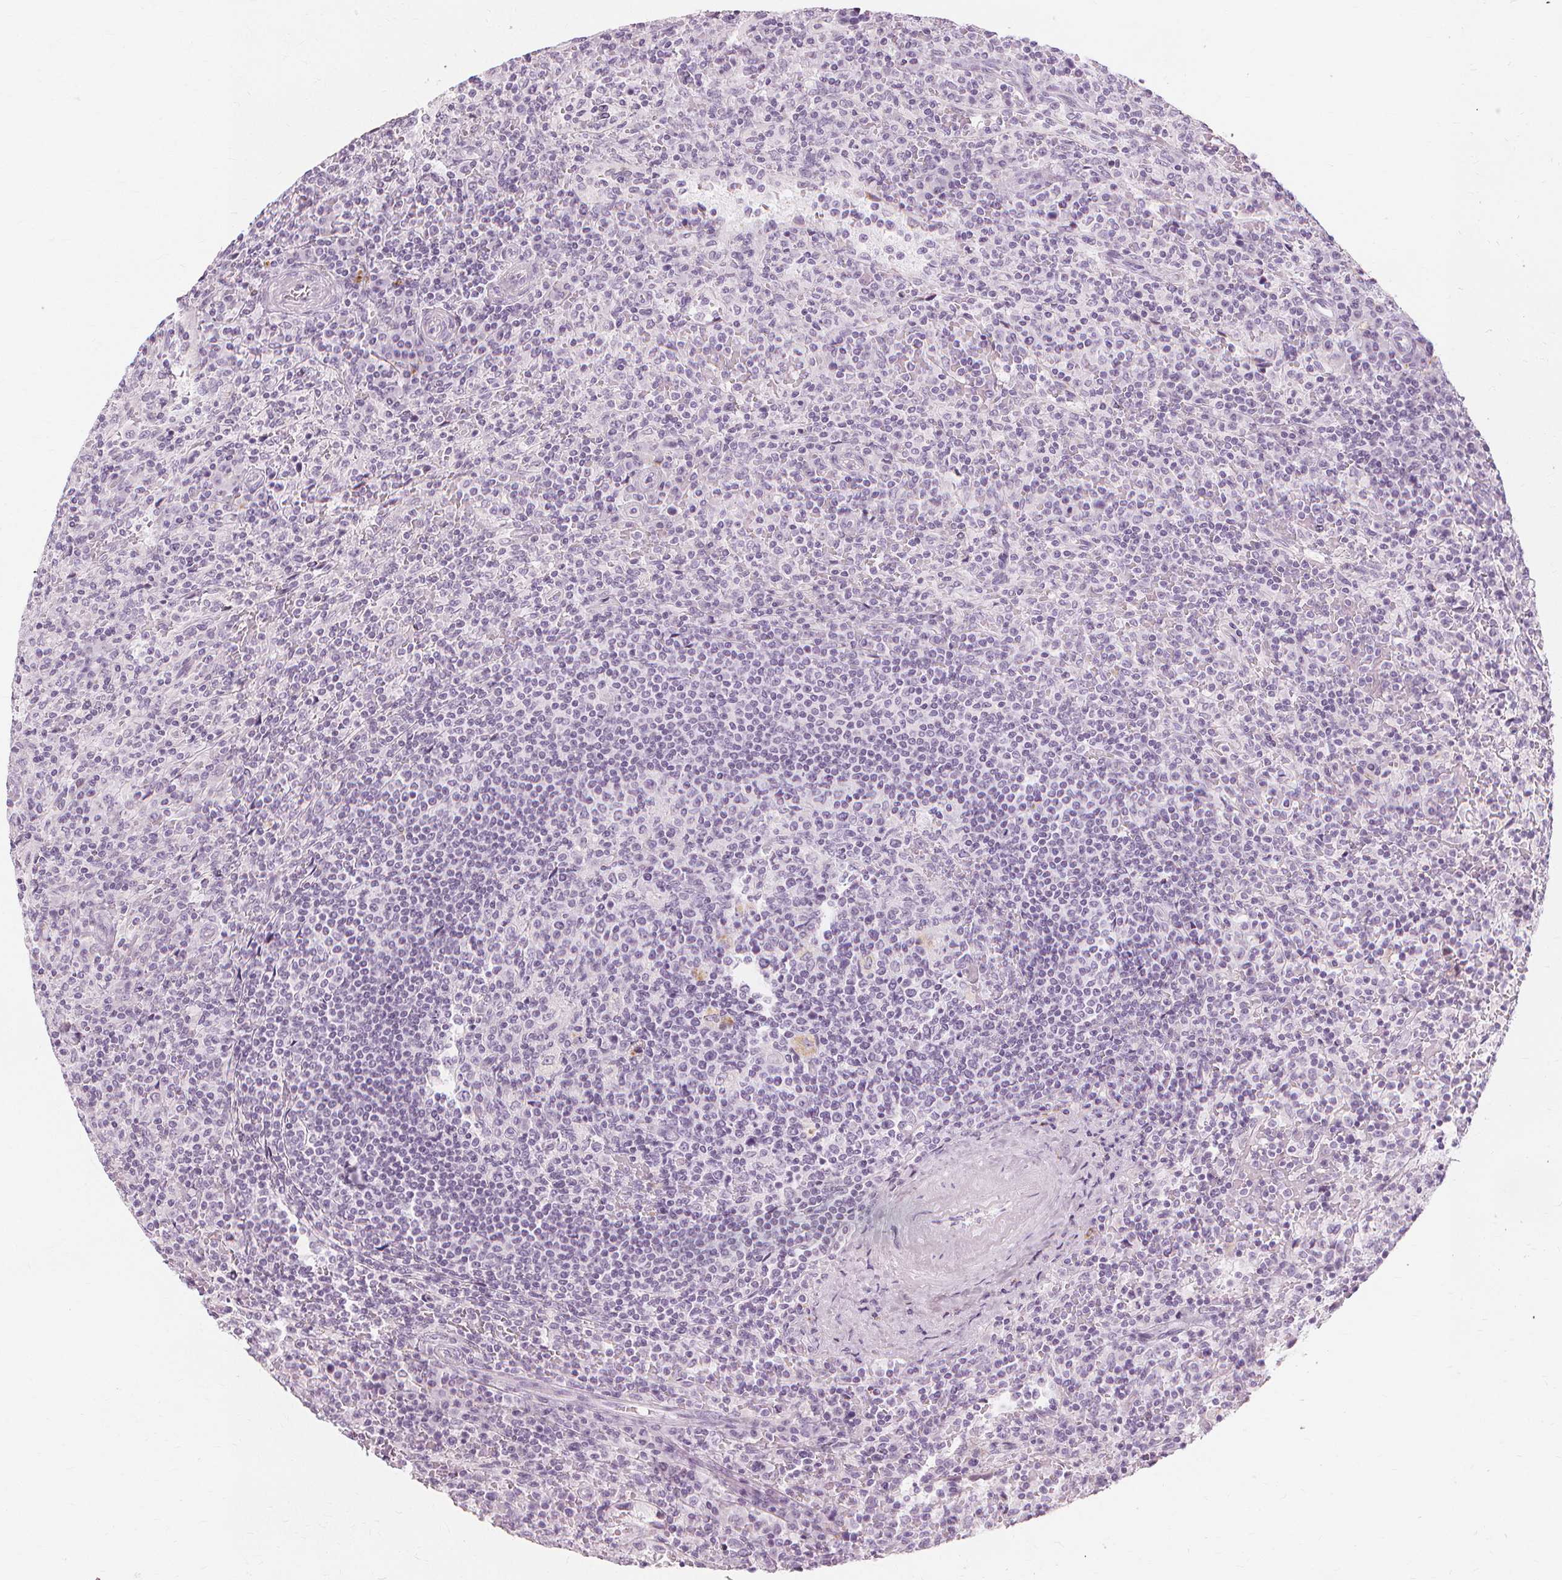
{"staining": {"intensity": "negative", "quantity": "none", "location": "none"}, "tissue": "lymphoma", "cell_type": "Tumor cells", "image_type": "cancer", "snomed": [{"axis": "morphology", "description": "Malignant lymphoma, non-Hodgkin's type, Low grade"}, {"axis": "topography", "description": "Spleen"}], "caption": "The image displays no significant expression in tumor cells of malignant lymphoma, non-Hodgkin's type (low-grade).", "gene": "TFF1", "patient": {"sex": "male", "age": 62}}